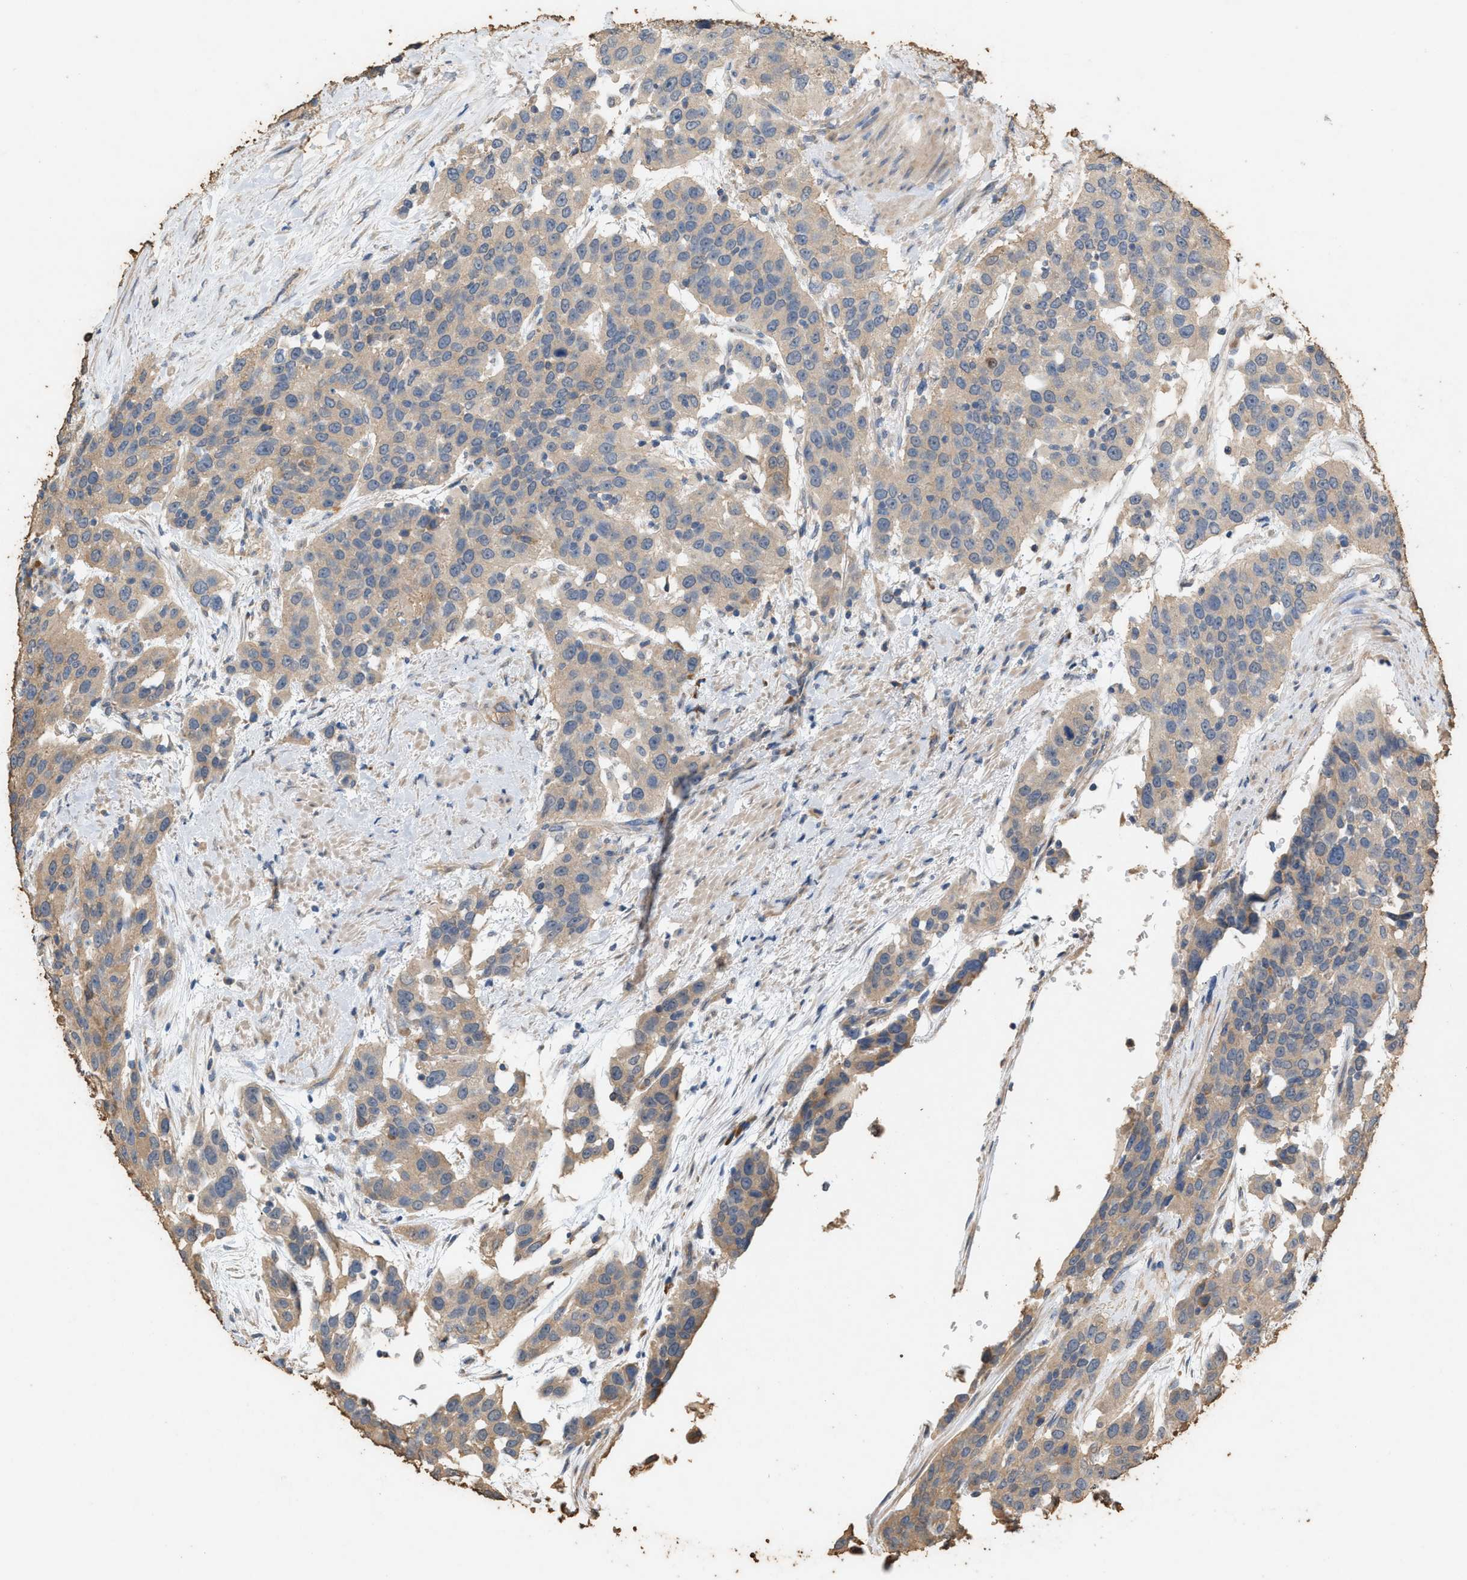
{"staining": {"intensity": "weak", "quantity": "25%-75%", "location": "cytoplasmic/membranous"}, "tissue": "urothelial cancer", "cell_type": "Tumor cells", "image_type": "cancer", "snomed": [{"axis": "morphology", "description": "Urothelial carcinoma, High grade"}, {"axis": "topography", "description": "Urinary bladder"}], "caption": "Brown immunohistochemical staining in urothelial cancer displays weak cytoplasmic/membranous expression in about 25%-75% of tumor cells.", "gene": "DCAF7", "patient": {"sex": "female", "age": 80}}